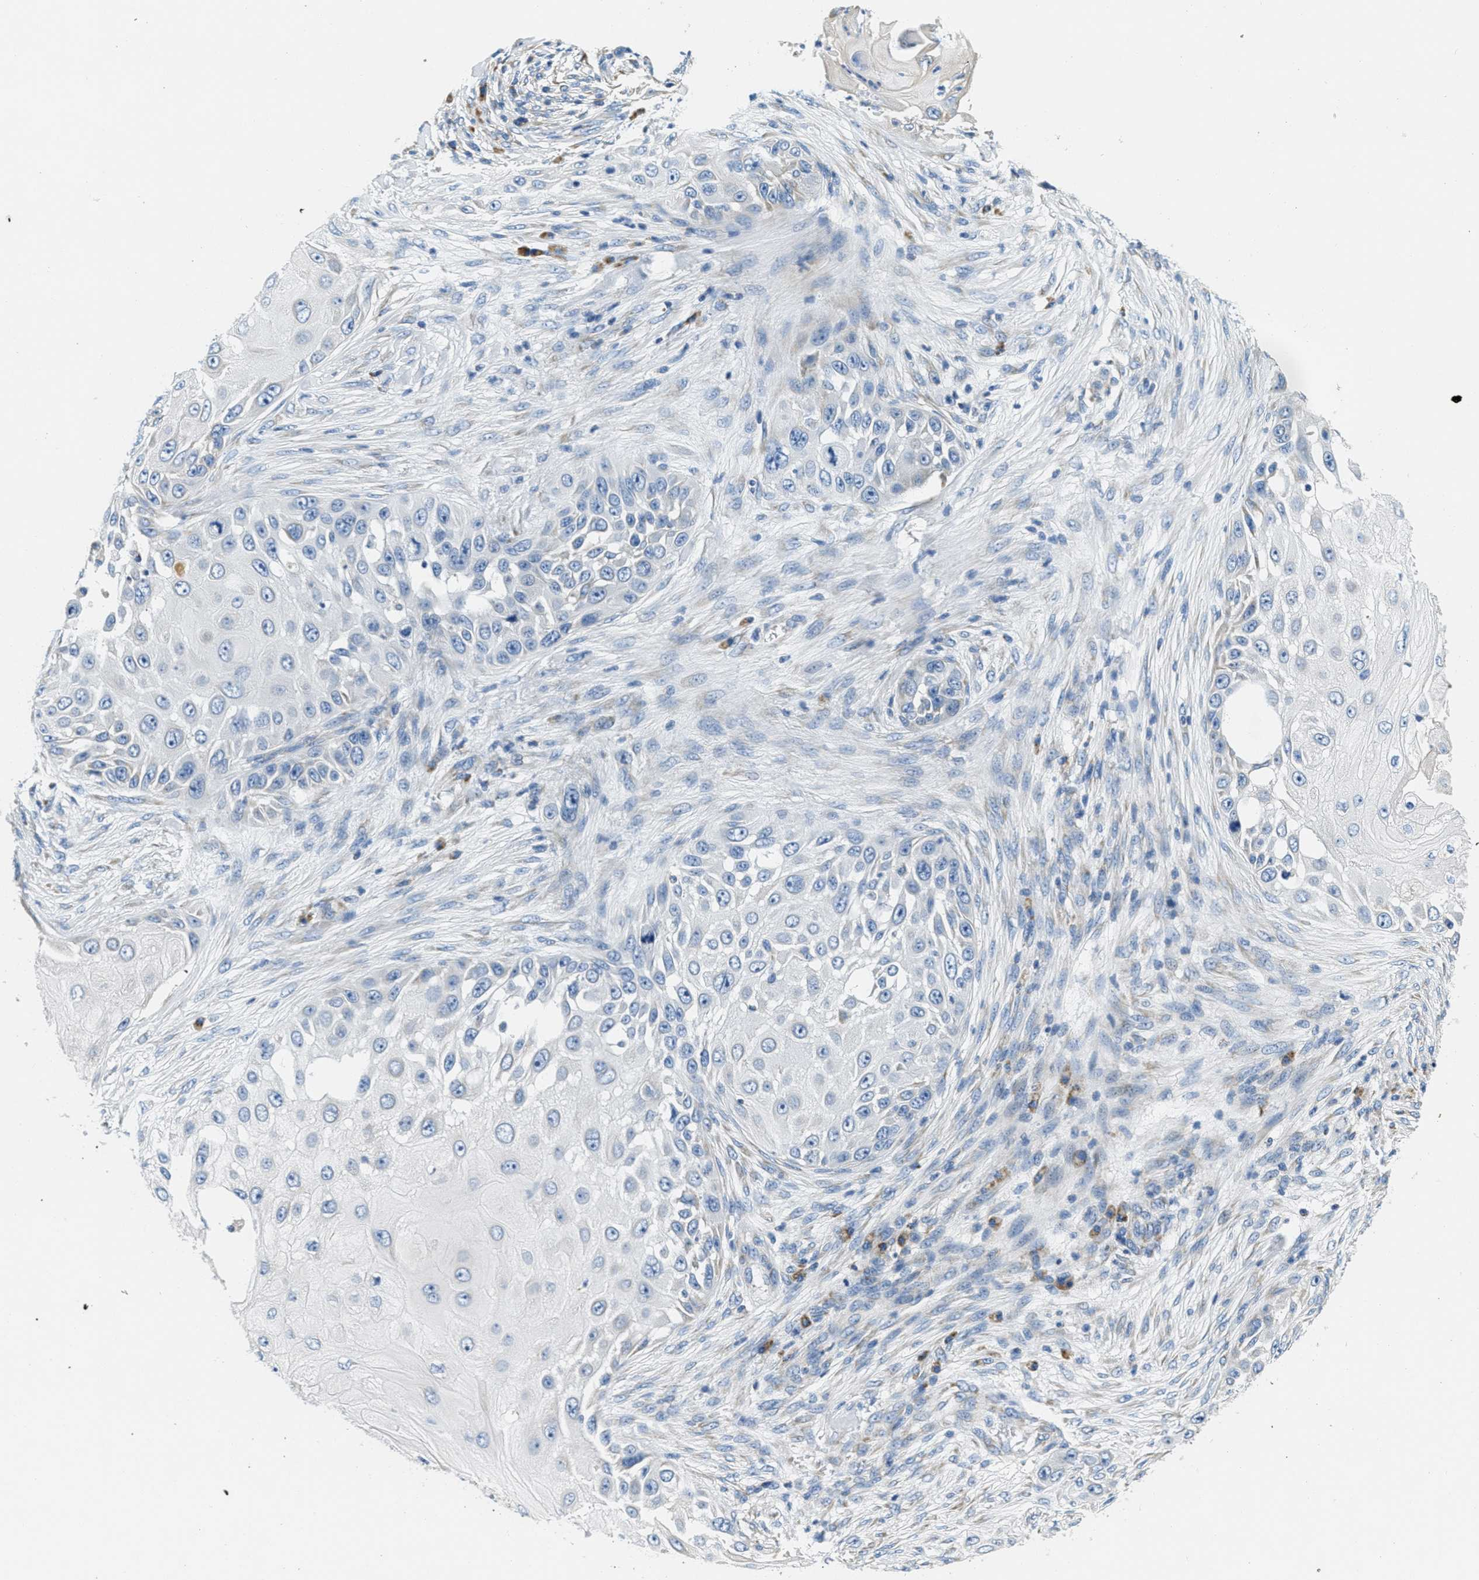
{"staining": {"intensity": "negative", "quantity": "none", "location": "none"}, "tissue": "skin cancer", "cell_type": "Tumor cells", "image_type": "cancer", "snomed": [{"axis": "morphology", "description": "Squamous cell carcinoma, NOS"}, {"axis": "topography", "description": "Skin"}], "caption": "An immunohistochemistry image of skin cancer is shown. There is no staining in tumor cells of skin cancer. (Brightfield microscopy of DAB immunohistochemistry at high magnification).", "gene": "CA4", "patient": {"sex": "female", "age": 44}}